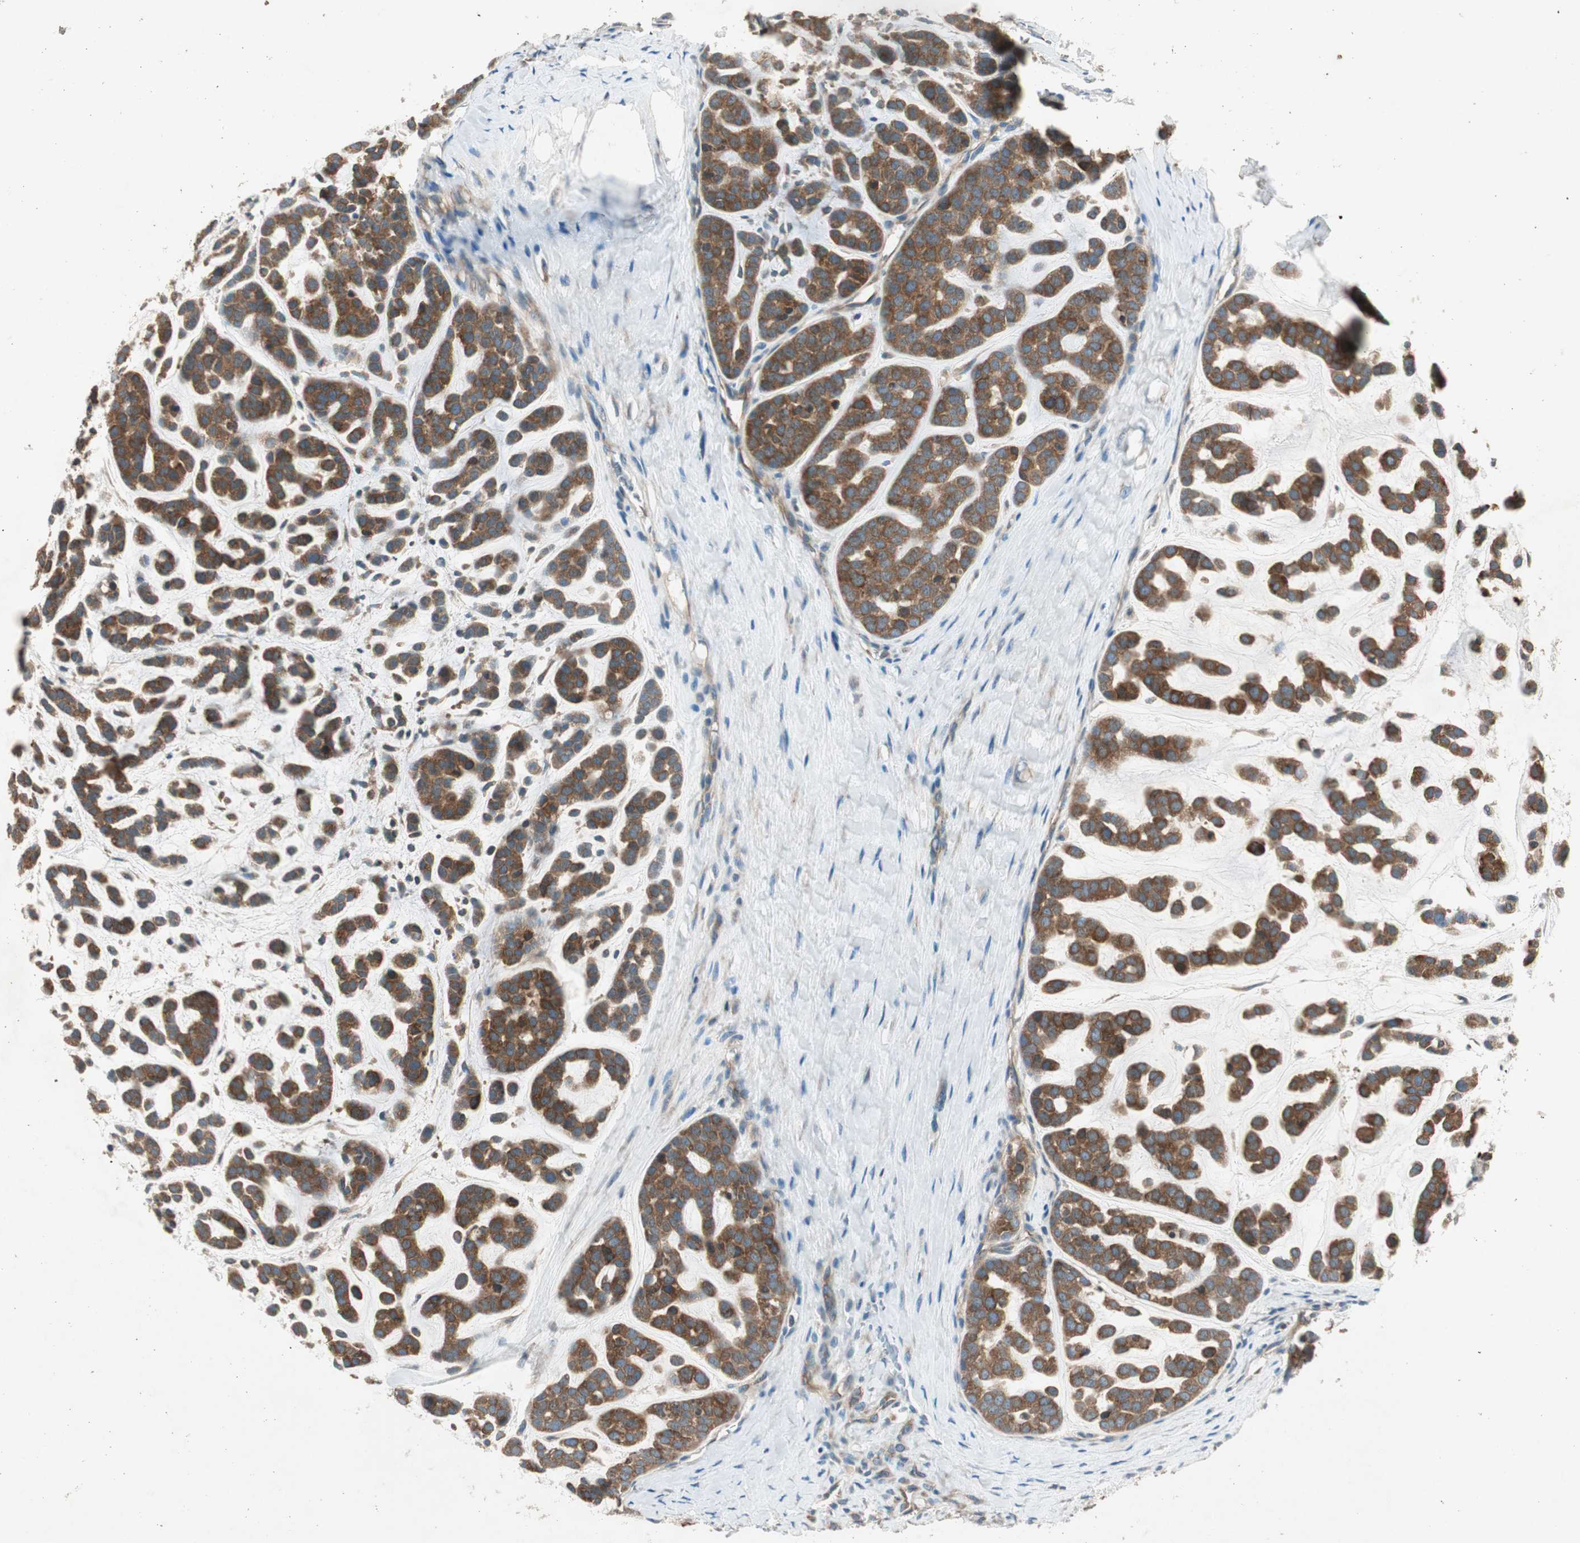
{"staining": {"intensity": "strong", "quantity": ">75%", "location": "cytoplasmic/membranous"}, "tissue": "head and neck cancer", "cell_type": "Tumor cells", "image_type": "cancer", "snomed": [{"axis": "morphology", "description": "Adenocarcinoma, NOS"}, {"axis": "morphology", "description": "Adenoma, NOS"}, {"axis": "topography", "description": "Head-Neck"}], "caption": "Immunohistochemistry (IHC) (DAB) staining of human head and neck adenoma demonstrates strong cytoplasmic/membranous protein expression in about >75% of tumor cells.", "gene": "CHADL", "patient": {"sex": "female", "age": 55}}